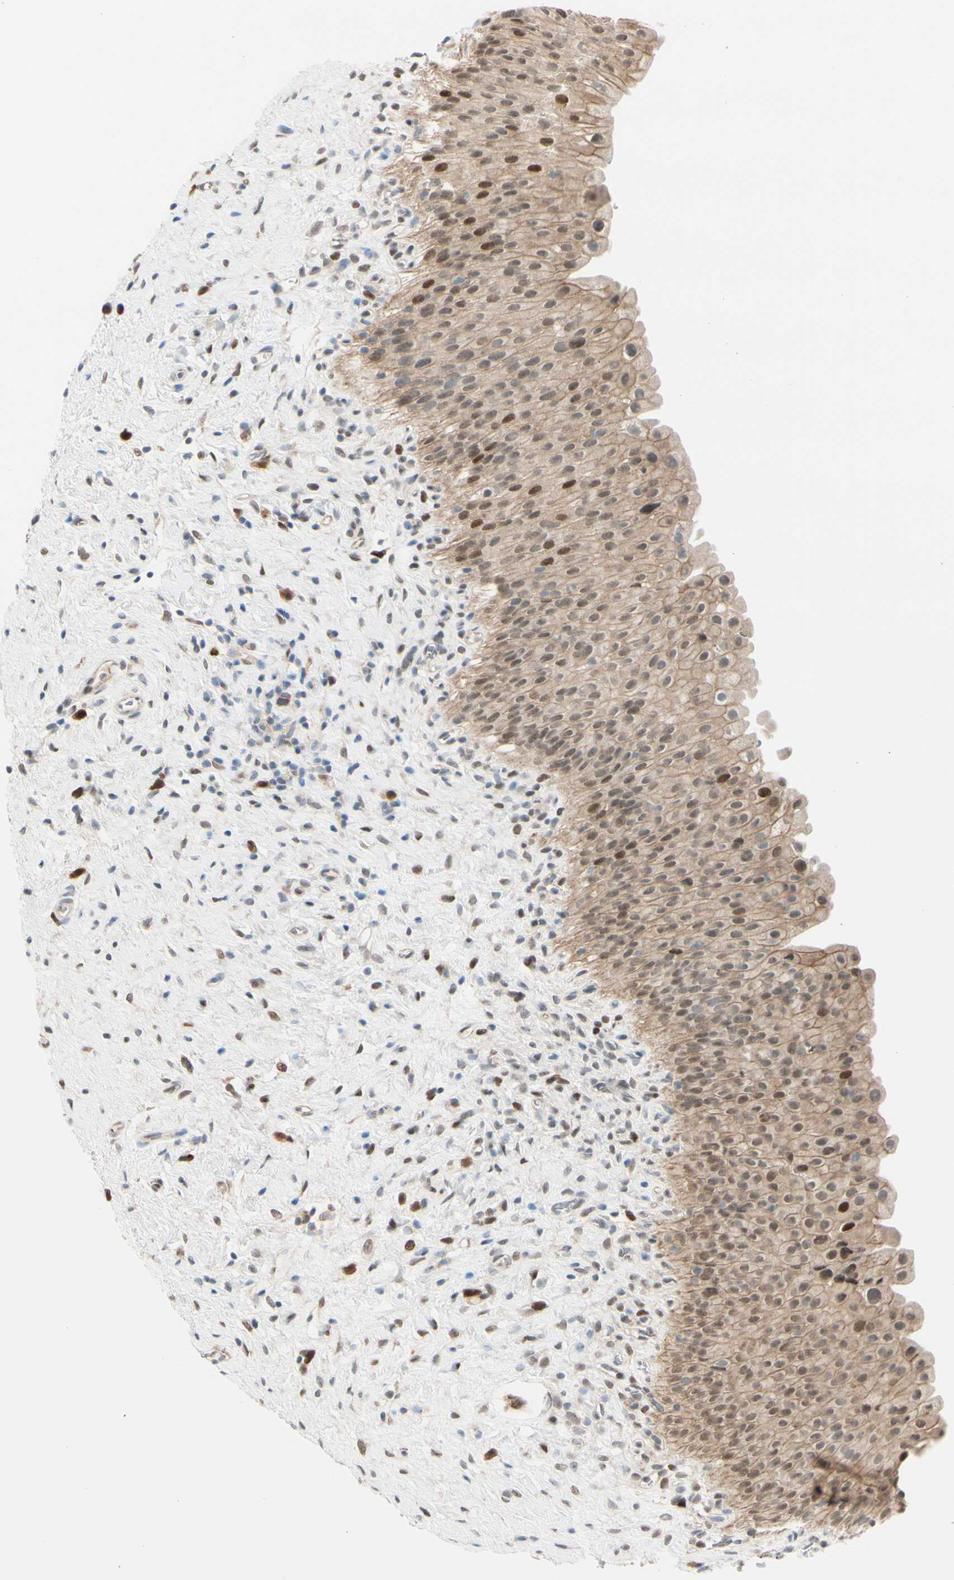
{"staining": {"intensity": "moderate", "quantity": ">75%", "location": "cytoplasmic/membranous,nuclear"}, "tissue": "urinary bladder", "cell_type": "Urothelial cells", "image_type": "normal", "snomed": [{"axis": "morphology", "description": "Normal tissue, NOS"}, {"axis": "morphology", "description": "Urothelial carcinoma, High grade"}, {"axis": "topography", "description": "Urinary bladder"}], "caption": "Immunohistochemistry (DAB) staining of benign urinary bladder displays moderate cytoplasmic/membranous,nuclear protein positivity in about >75% of urothelial cells.", "gene": "PTTG1", "patient": {"sex": "male", "age": 46}}